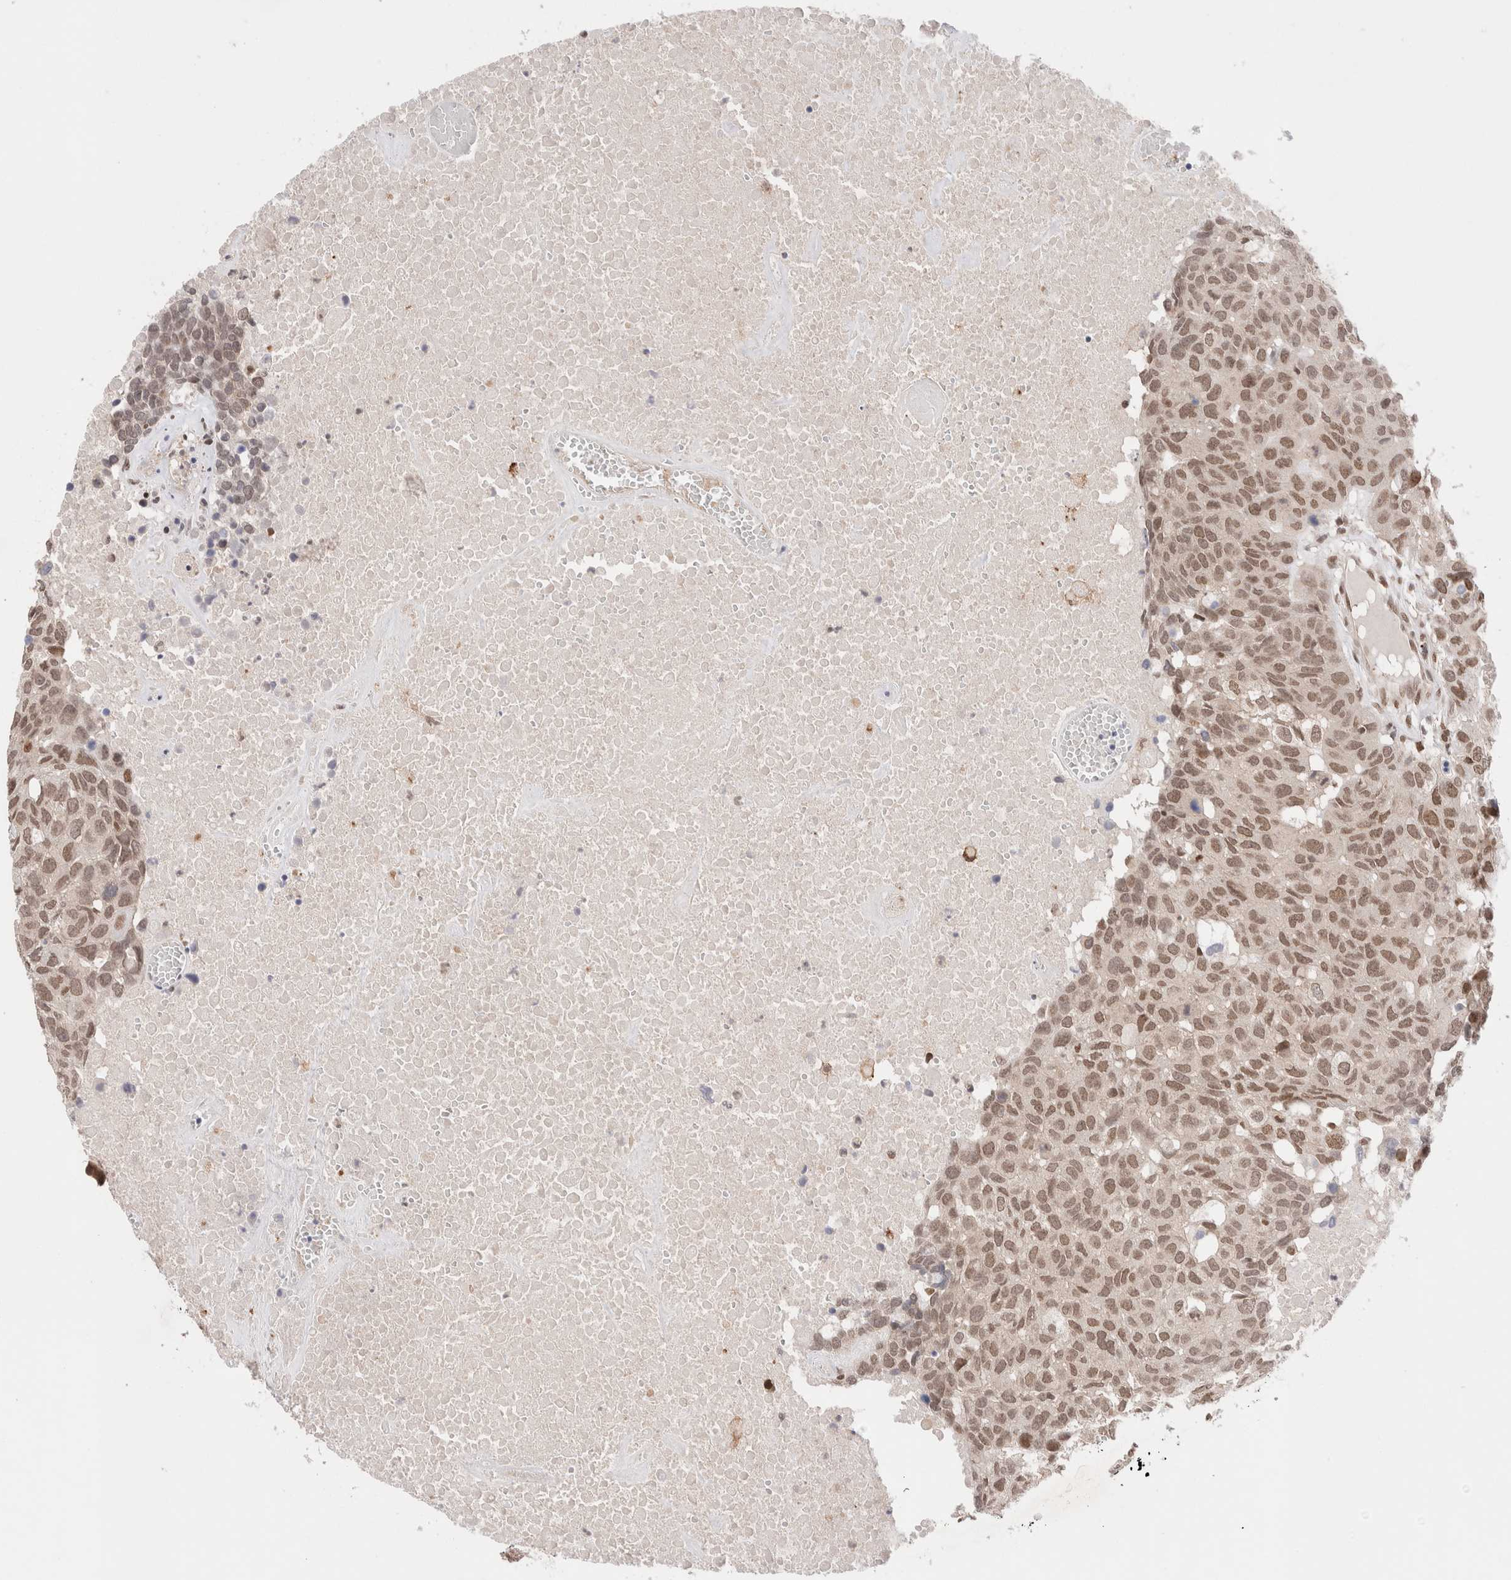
{"staining": {"intensity": "weak", "quantity": ">75%", "location": "nuclear"}, "tissue": "head and neck cancer", "cell_type": "Tumor cells", "image_type": "cancer", "snomed": [{"axis": "morphology", "description": "Squamous cell carcinoma, NOS"}, {"axis": "topography", "description": "Head-Neck"}], "caption": "Protein expression analysis of human head and neck squamous cell carcinoma reveals weak nuclear expression in approximately >75% of tumor cells. The staining was performed using DAB (3,3'-diaminobenzidine) to visualize the protein expression in brown, while the nuclei were stained in blue with hematoxylin (Magnification: 20x).", "gene": "GATAD2A", "patient": {"sex": "male", "age": 66}}